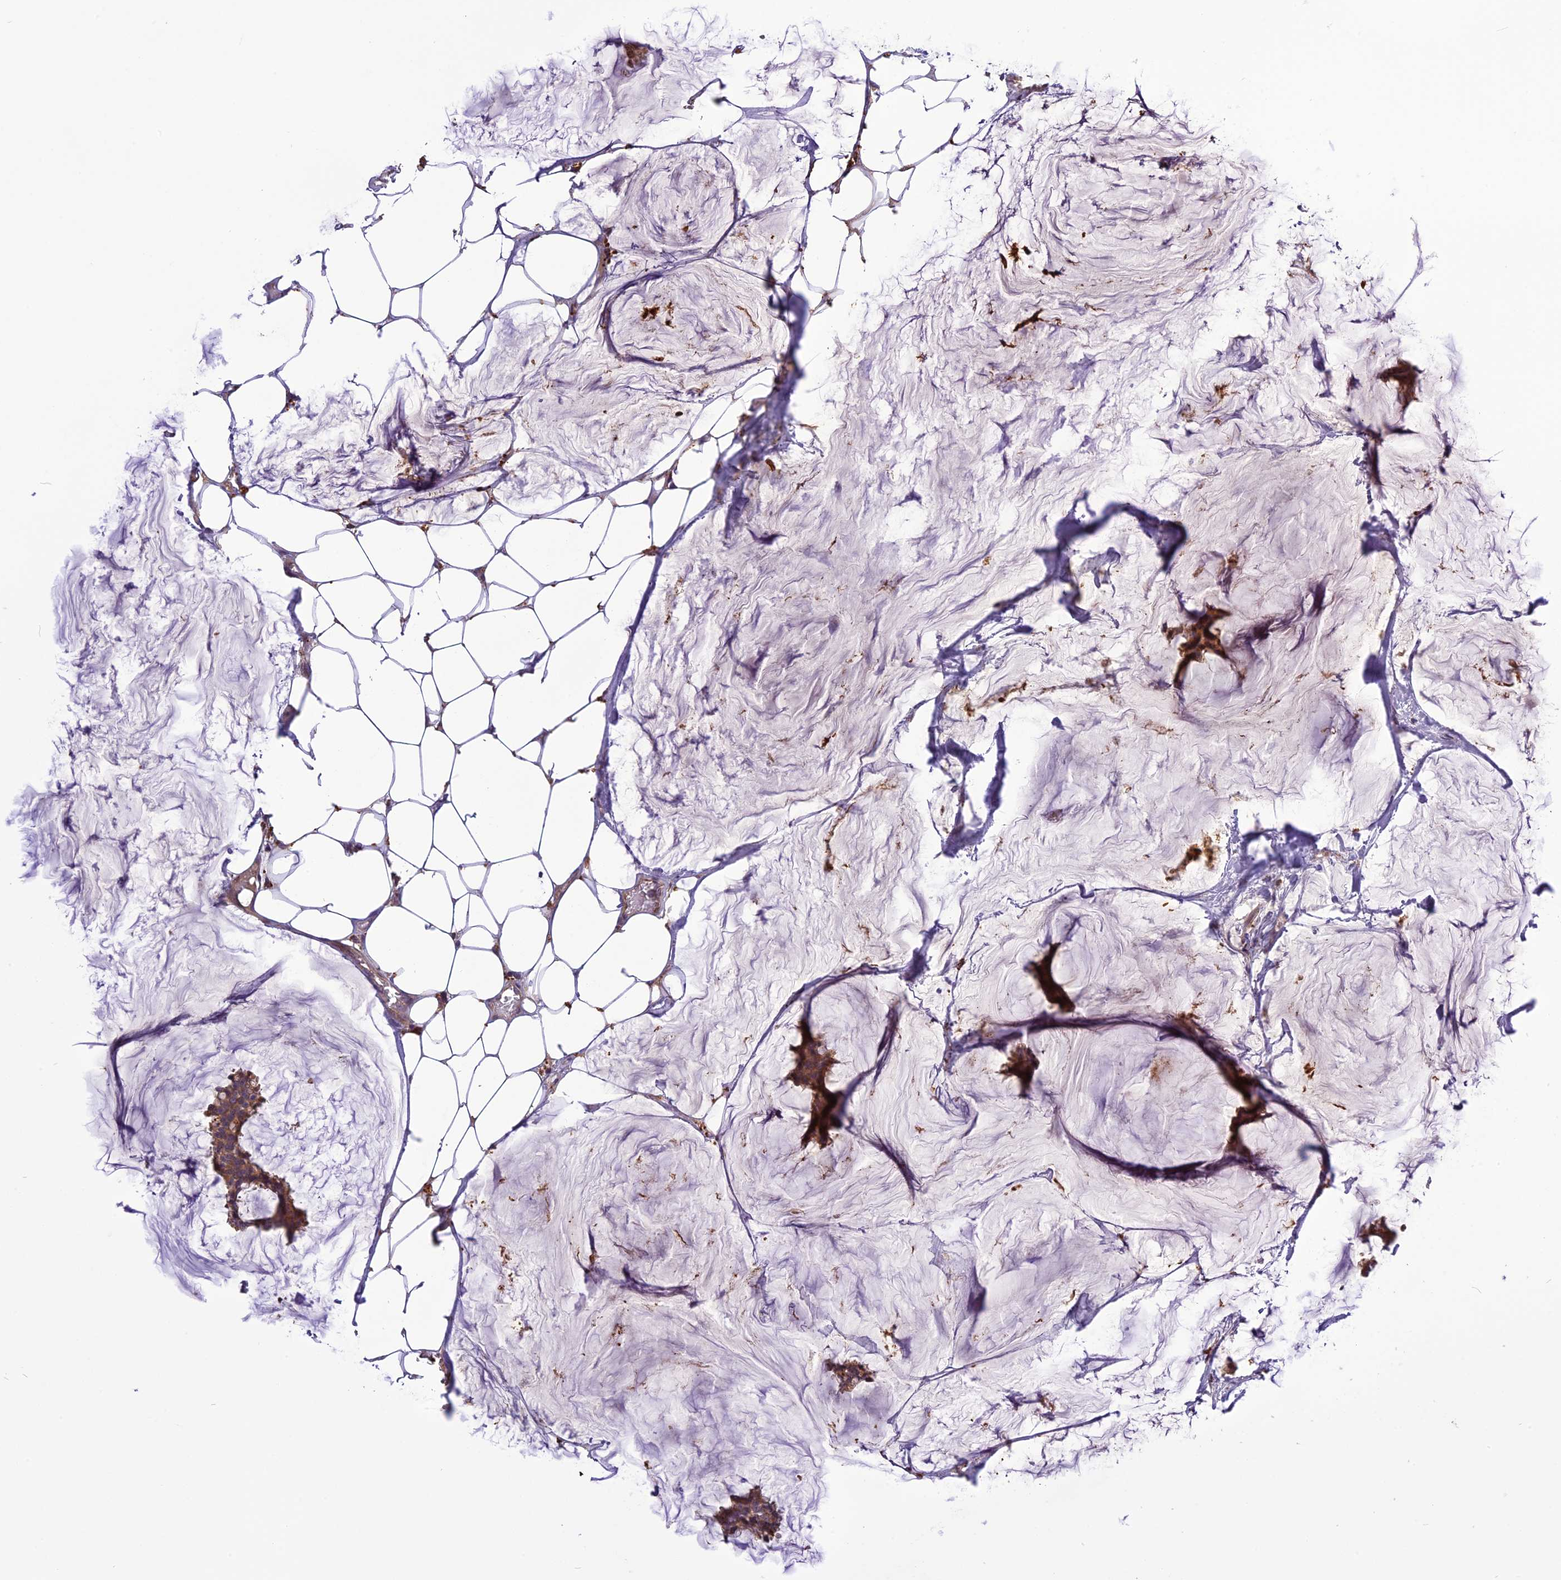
{"staining": {"intensity": "moderate", "quantity": ">75%", "location": "cytoplasmic/membranous"}, "tissue": "breast cancer", "cell_type": "Tumor cells", "image_type": "cancer", "snomed": [{"axis": "morphology", "description": "Duct carcinoma"}, {"axis": "topography", "description": "Breast"}], "caption": "Breast cancer stained with a protein marker shows moderate staining in tumor cells.", "gene": "FNIP2", "patient": {"sex": "female", "age": 93}}